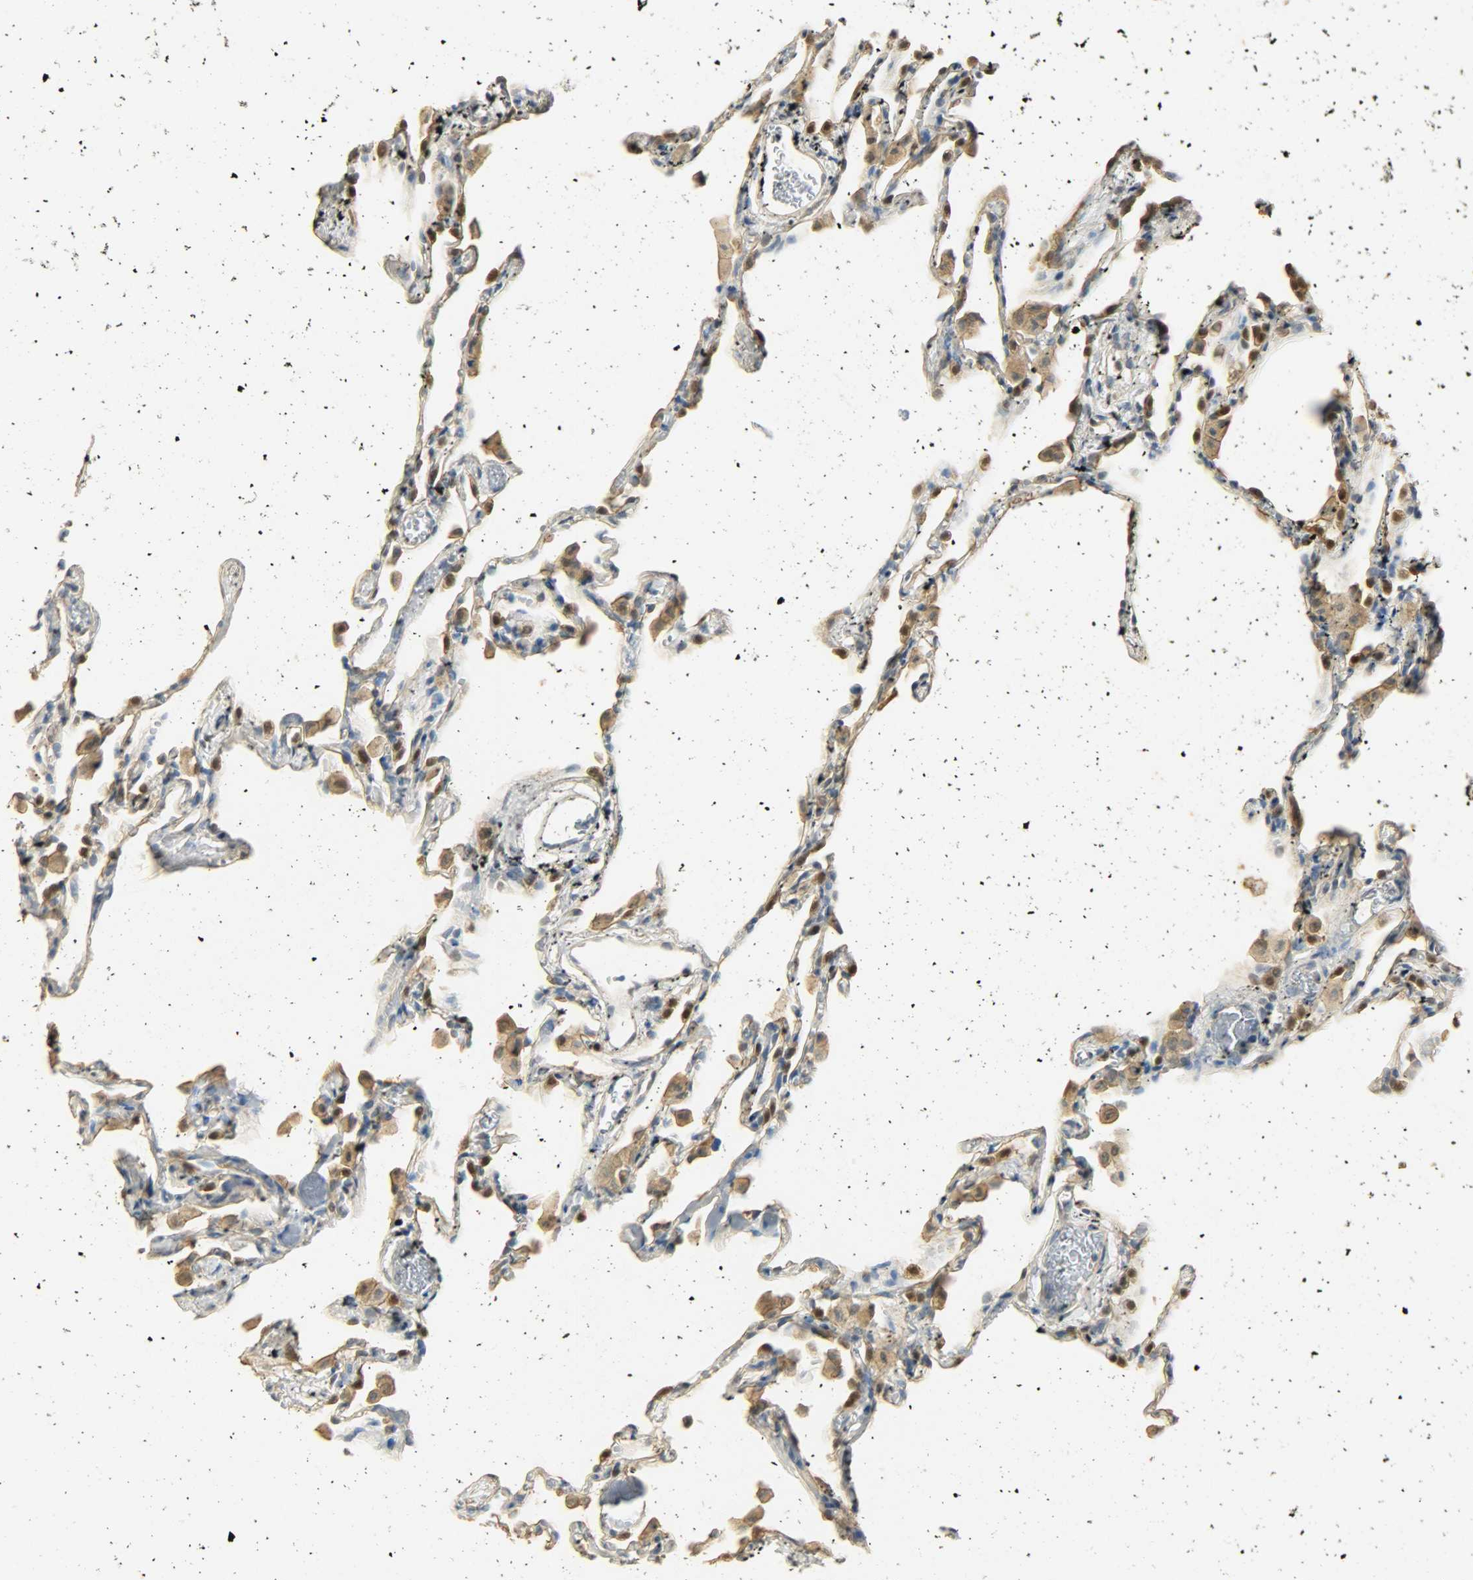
{"staining": {"intensity": "moderate", "quantity": "25%-75%", "location": "cytoplasmic/membranous,nuclear"}, "tissue": "lung", "cell_type": "Alveolar cells", "image_type": "normal", "snomed": [{"axis": "morphology", "description": "Normal tissue, NOS"}, {"axis": "topography", "description": "Lung"}], "caption": "DAB immunohistochemical staining of unremarkable lung demonstrates moderate cytoplasmic/membranous,nuclear protein positivity in approximately 25%-75% of alveolar cells.", "gene": "USP13", "patient": {"sex": "female", "age": 49}}